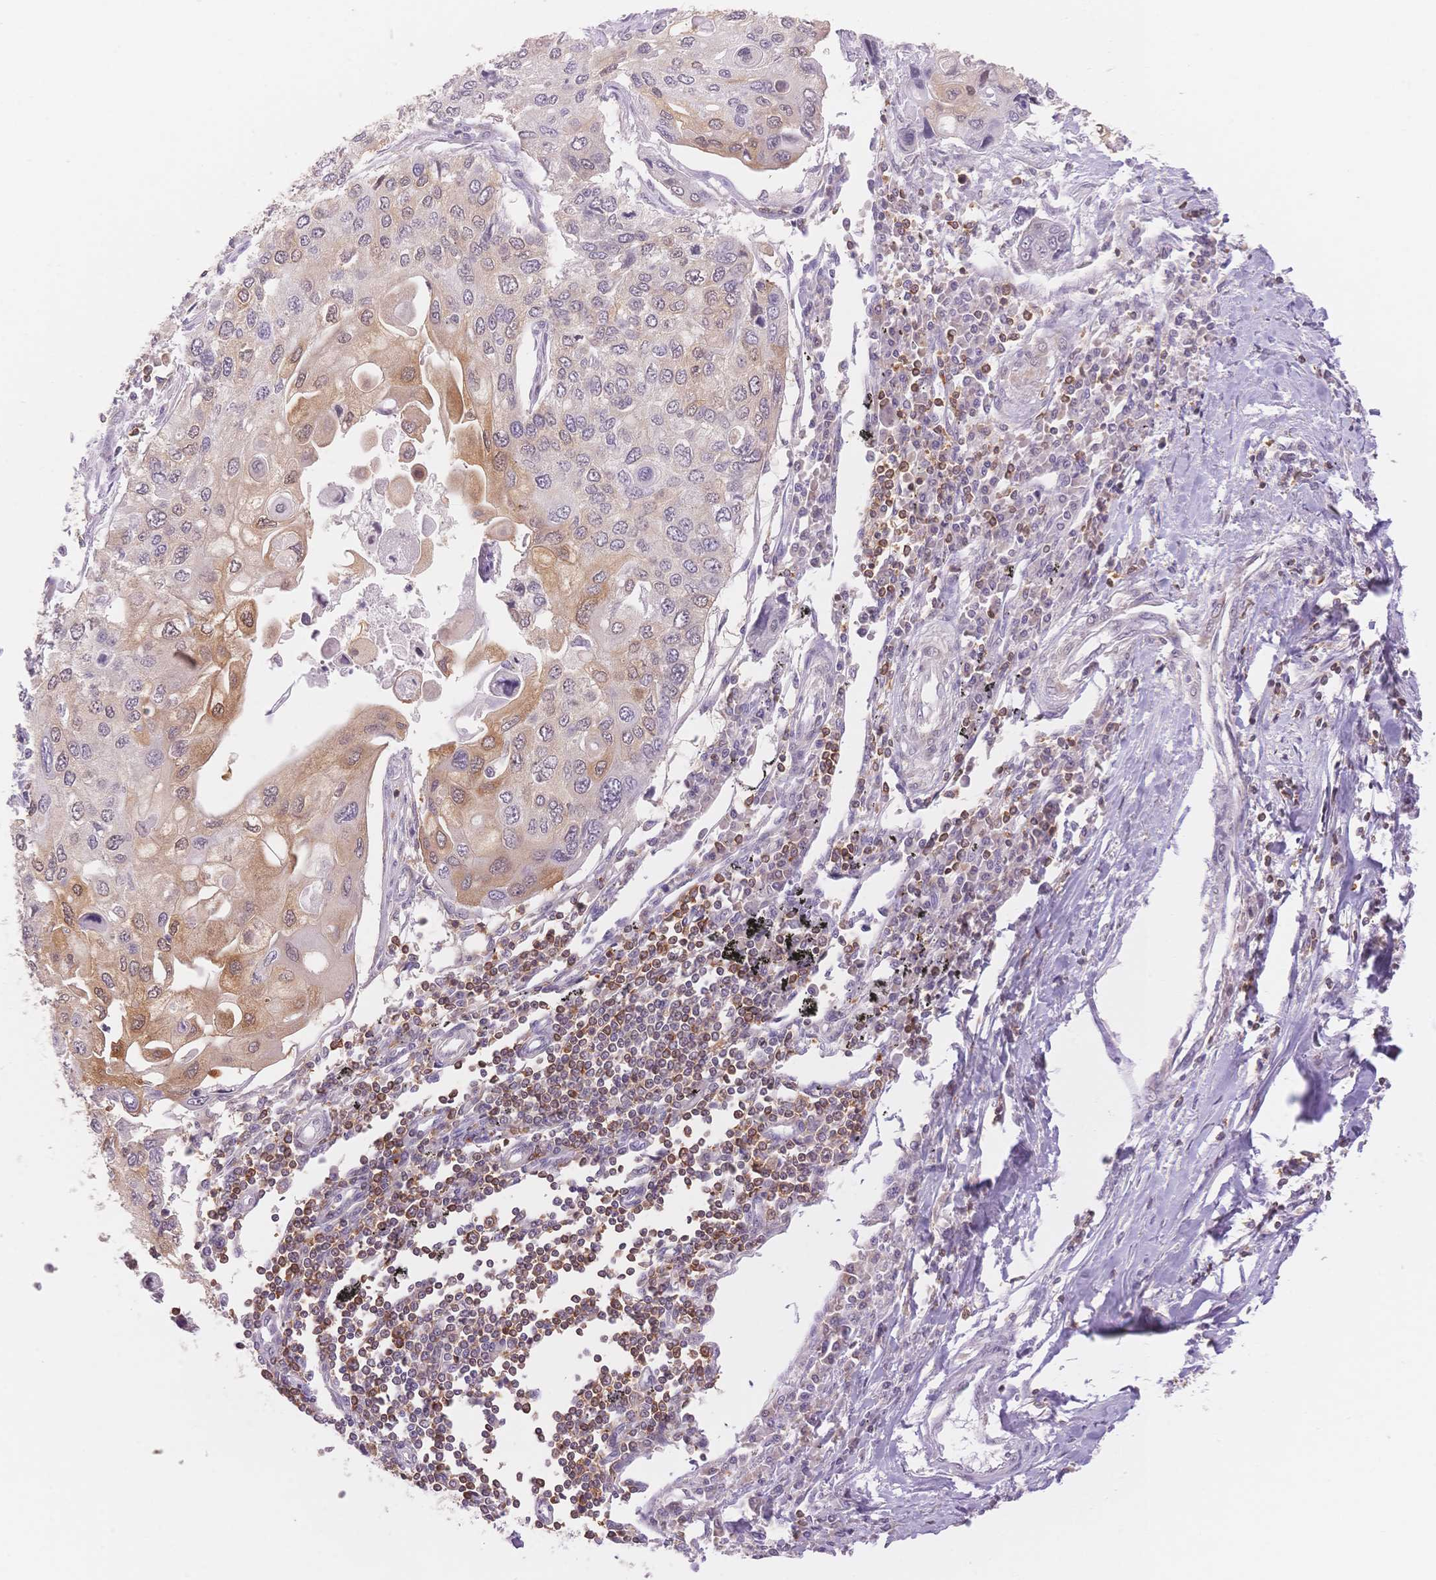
{"staining": {"intensity": "weak", "quantity": "<25%", "location": "cytoplasmic/membranous"}, "tissue": "lung cancer", "cell_type": "Tumor cells", "image_type": "cancer", "snomed": [{"axis": "morphology", "description": "Squamous cell carcinoma, NOS"}, {"axis": "morphology", "description": "Squamous cell carcinoma, metastatic, NOS"}, {"axis": "topography", "description": "Lung"}], "caption": "Immunohistochemical staining of human lung cancer demonstrates no significant expression in tumor cells.", "gene": "STK39", "patient": {"sex": "male", "age": 63}}